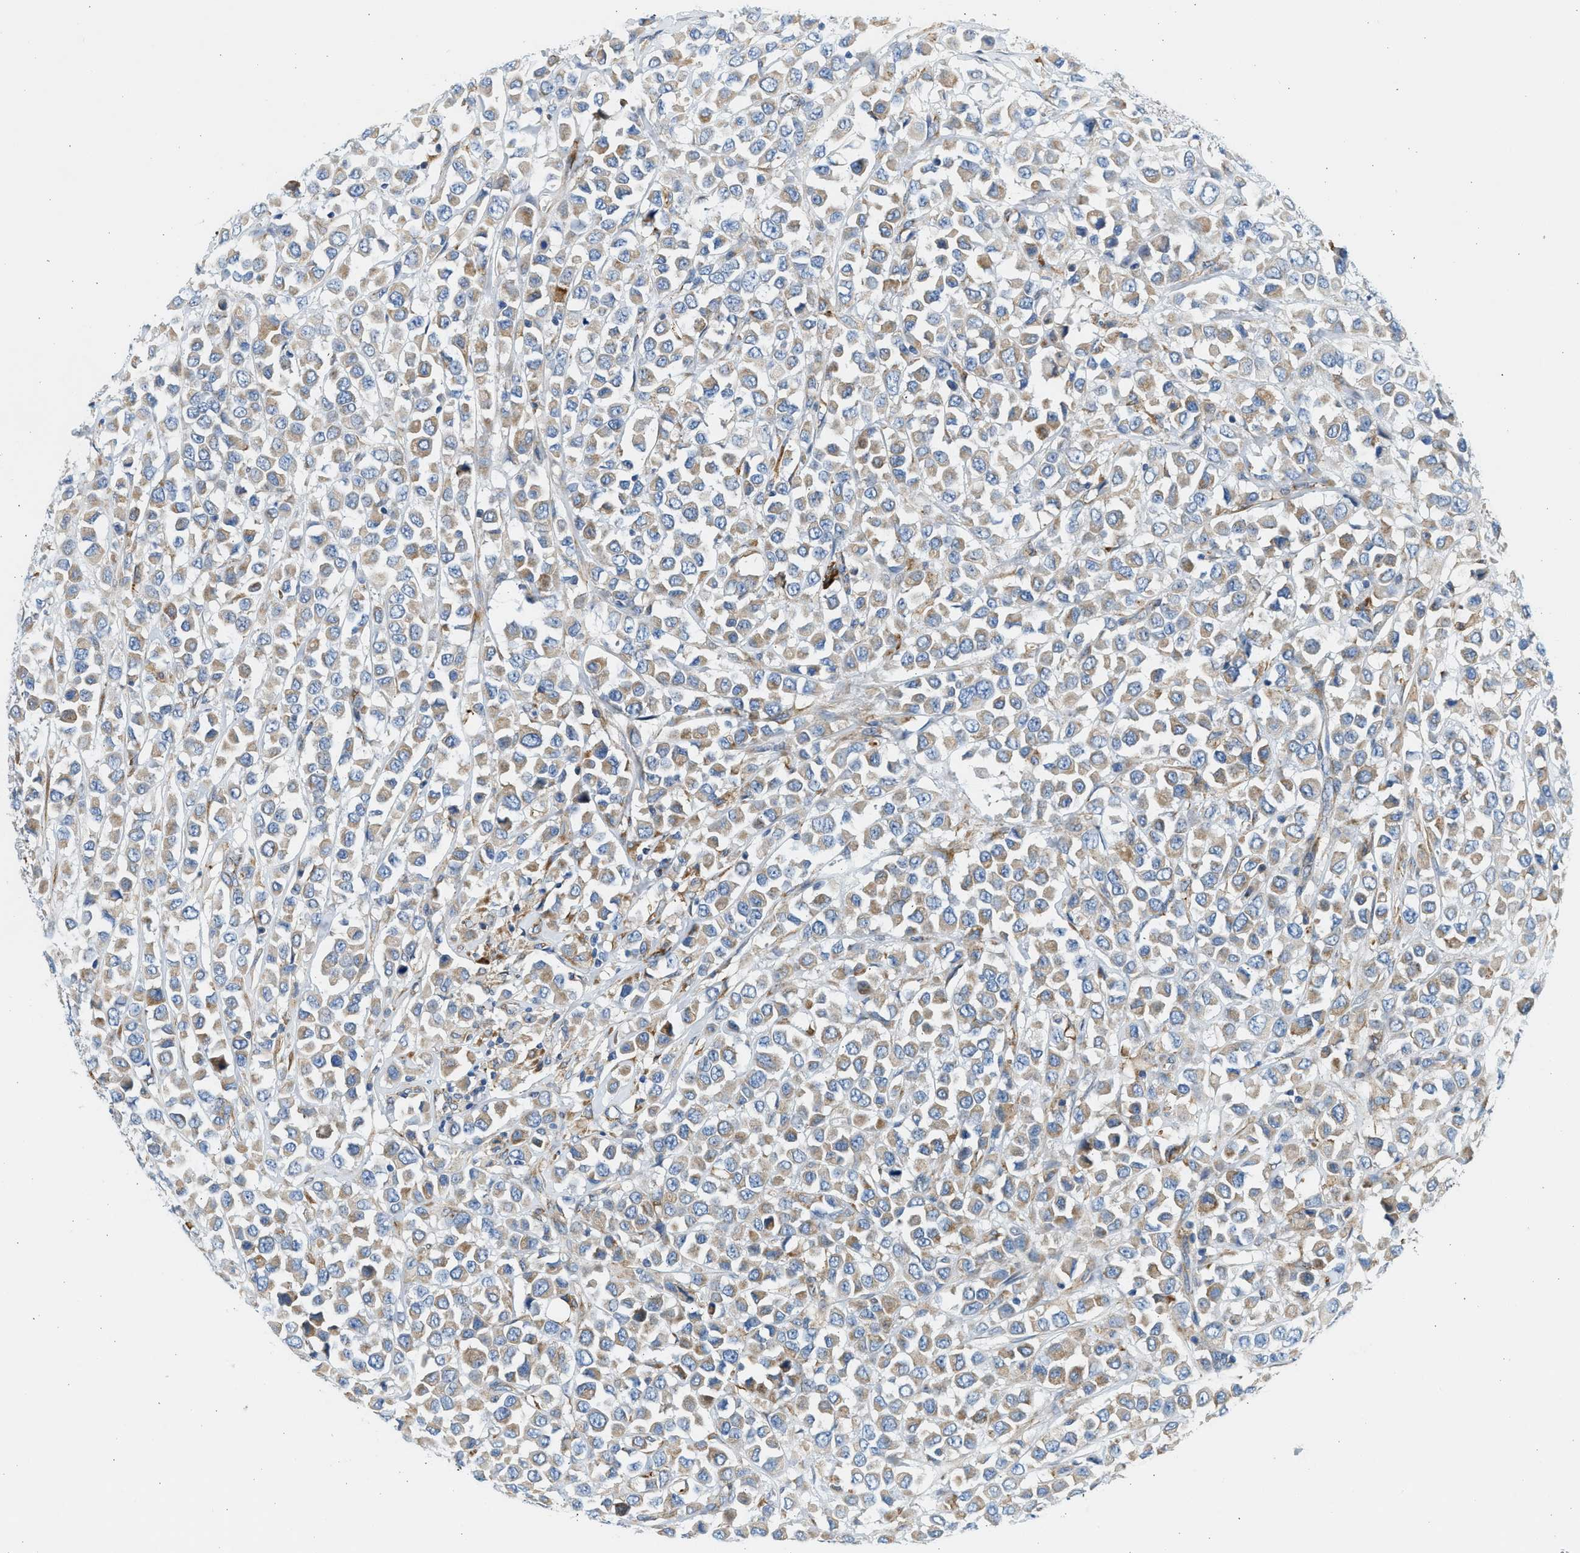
{"staining": {"intensity": "moderate", "quantity": "25%-75%", "location": "cytoplasmic/membranous"}, "tissue": "breast cancer", "cell_type": "Tumor cells", "image_type": "cancer", "snomed": [{"axis": "morphology", "description": "Duct carcinoma"}, {"axis": "topography", "description": "Breast"}], "caption": "About 25%-75% of tumor cells in infiltrating ductal carcinoma (breast) reveal moderate cytoplasmic/membranous protein expression as visualized by brown immunohistochemical staining.", "gene": "CNTN6", "patient": {"sex": "female", "age": 61}}